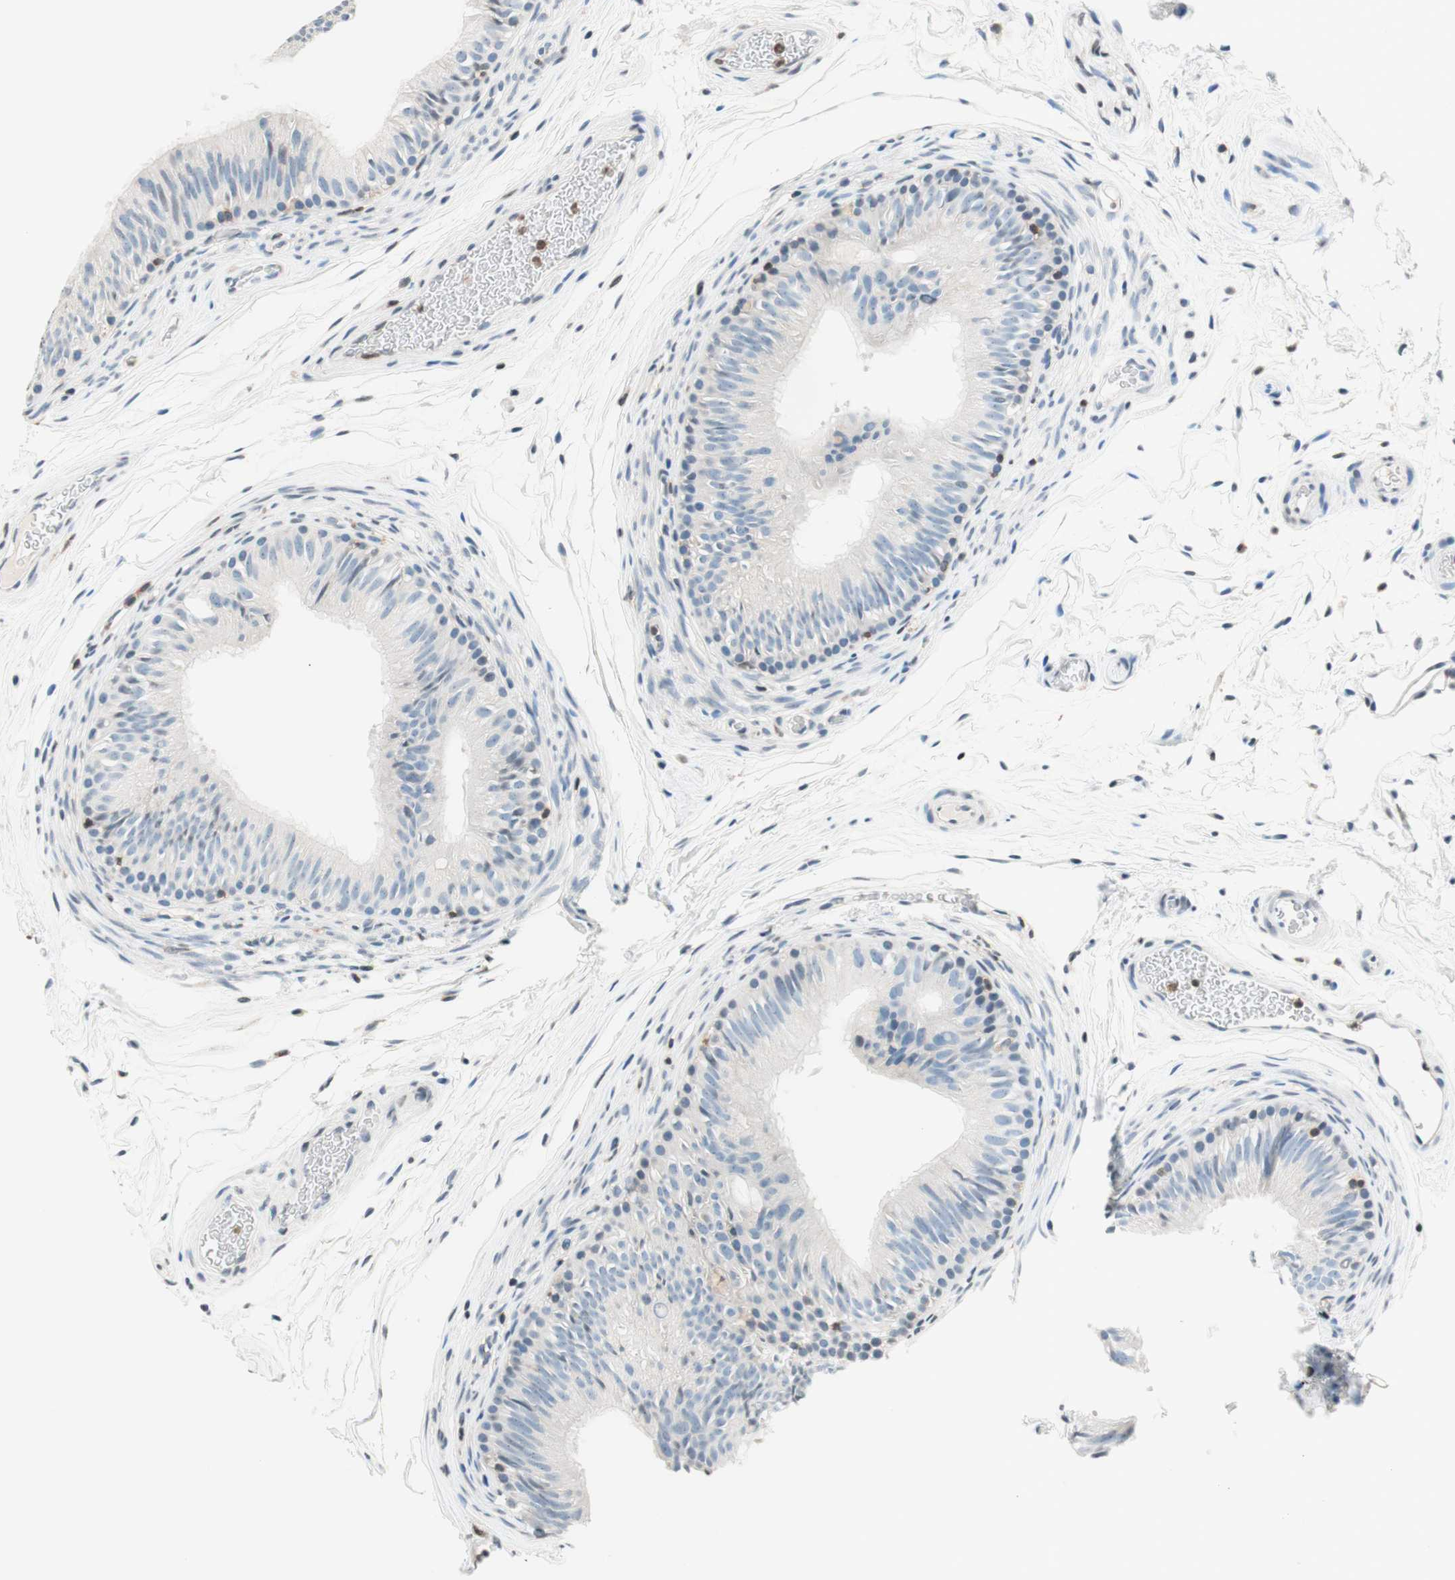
{"staining": {"intensity": "negative", "quantity": "none", "location": "none"}, "tissue": "epididymis", "cell_type": "Glandular cells", "image_type": "normal", "snomed": [{"axis": "morphology", "description": "Normal tissue, NOS"}, {"axis": "topography", "description": "Epididymis"}], "caption": "An immunohistochemistry (IHC) photomicrograph of normal epididymis is shown. There is no staining in glandular cells of epididymis.", "gene": "WIPF1", "patient": {"sex": "male", "age": 36}}